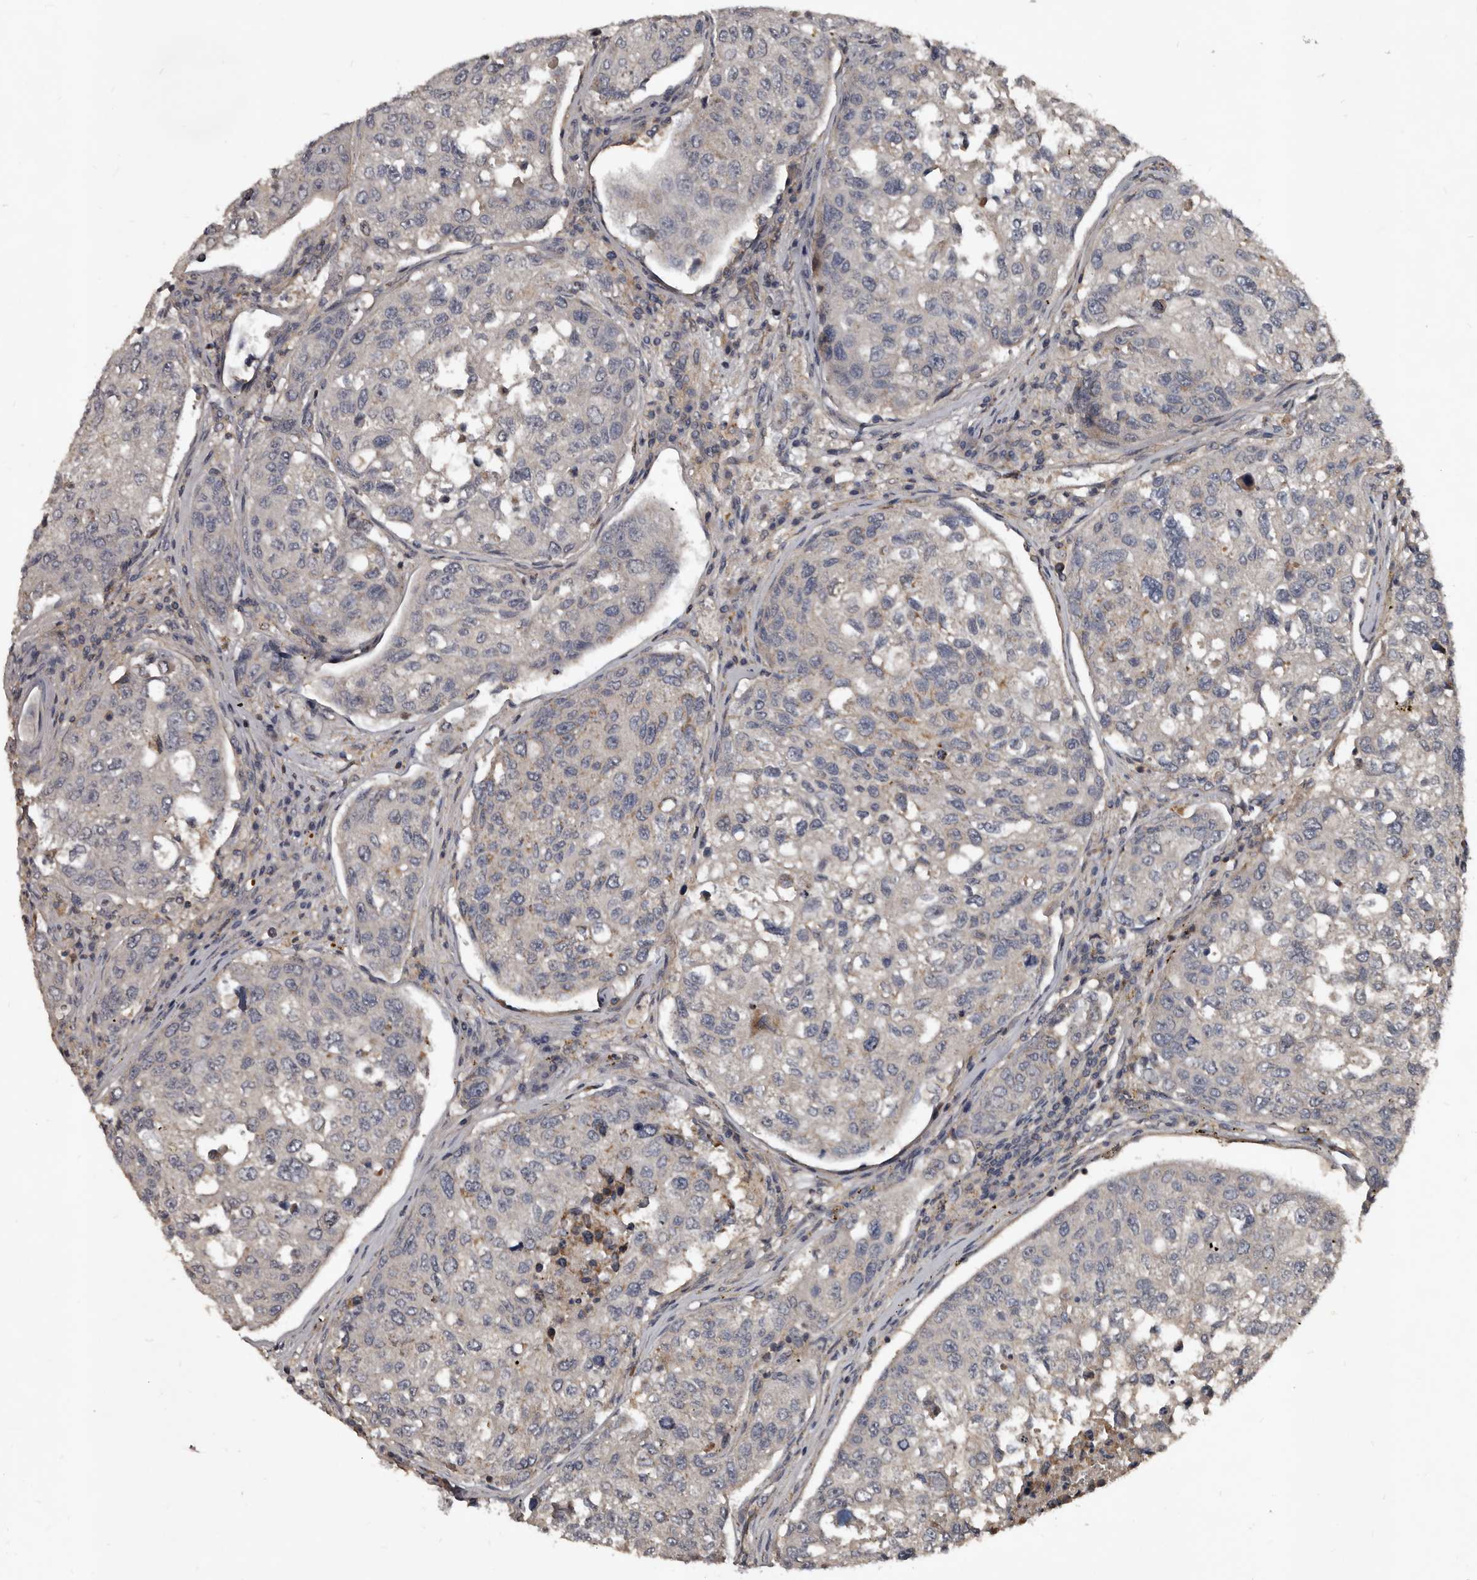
{"staining": {"intensity": "weak", "quantity": "<25%", "location": "cytoplasmic/membranous"}, "tissue": "urothelial cancer", "cell_type": "Tumor cells", "image_type": "cancer", "snomed": [{"axis": "morphology", "description": "Urothelial carcinoma, High grade"}, {"axis": "topography", "description": "Lymph node"}, {"axis": "topography", "description": "Urinary bladder"}], "caption": "Urothelial cancer was stained to show a protein in brown. There is no significant expression in tumor cells.", "gene": "GREB1", "patient": {"sex": "male", "age": 51}}